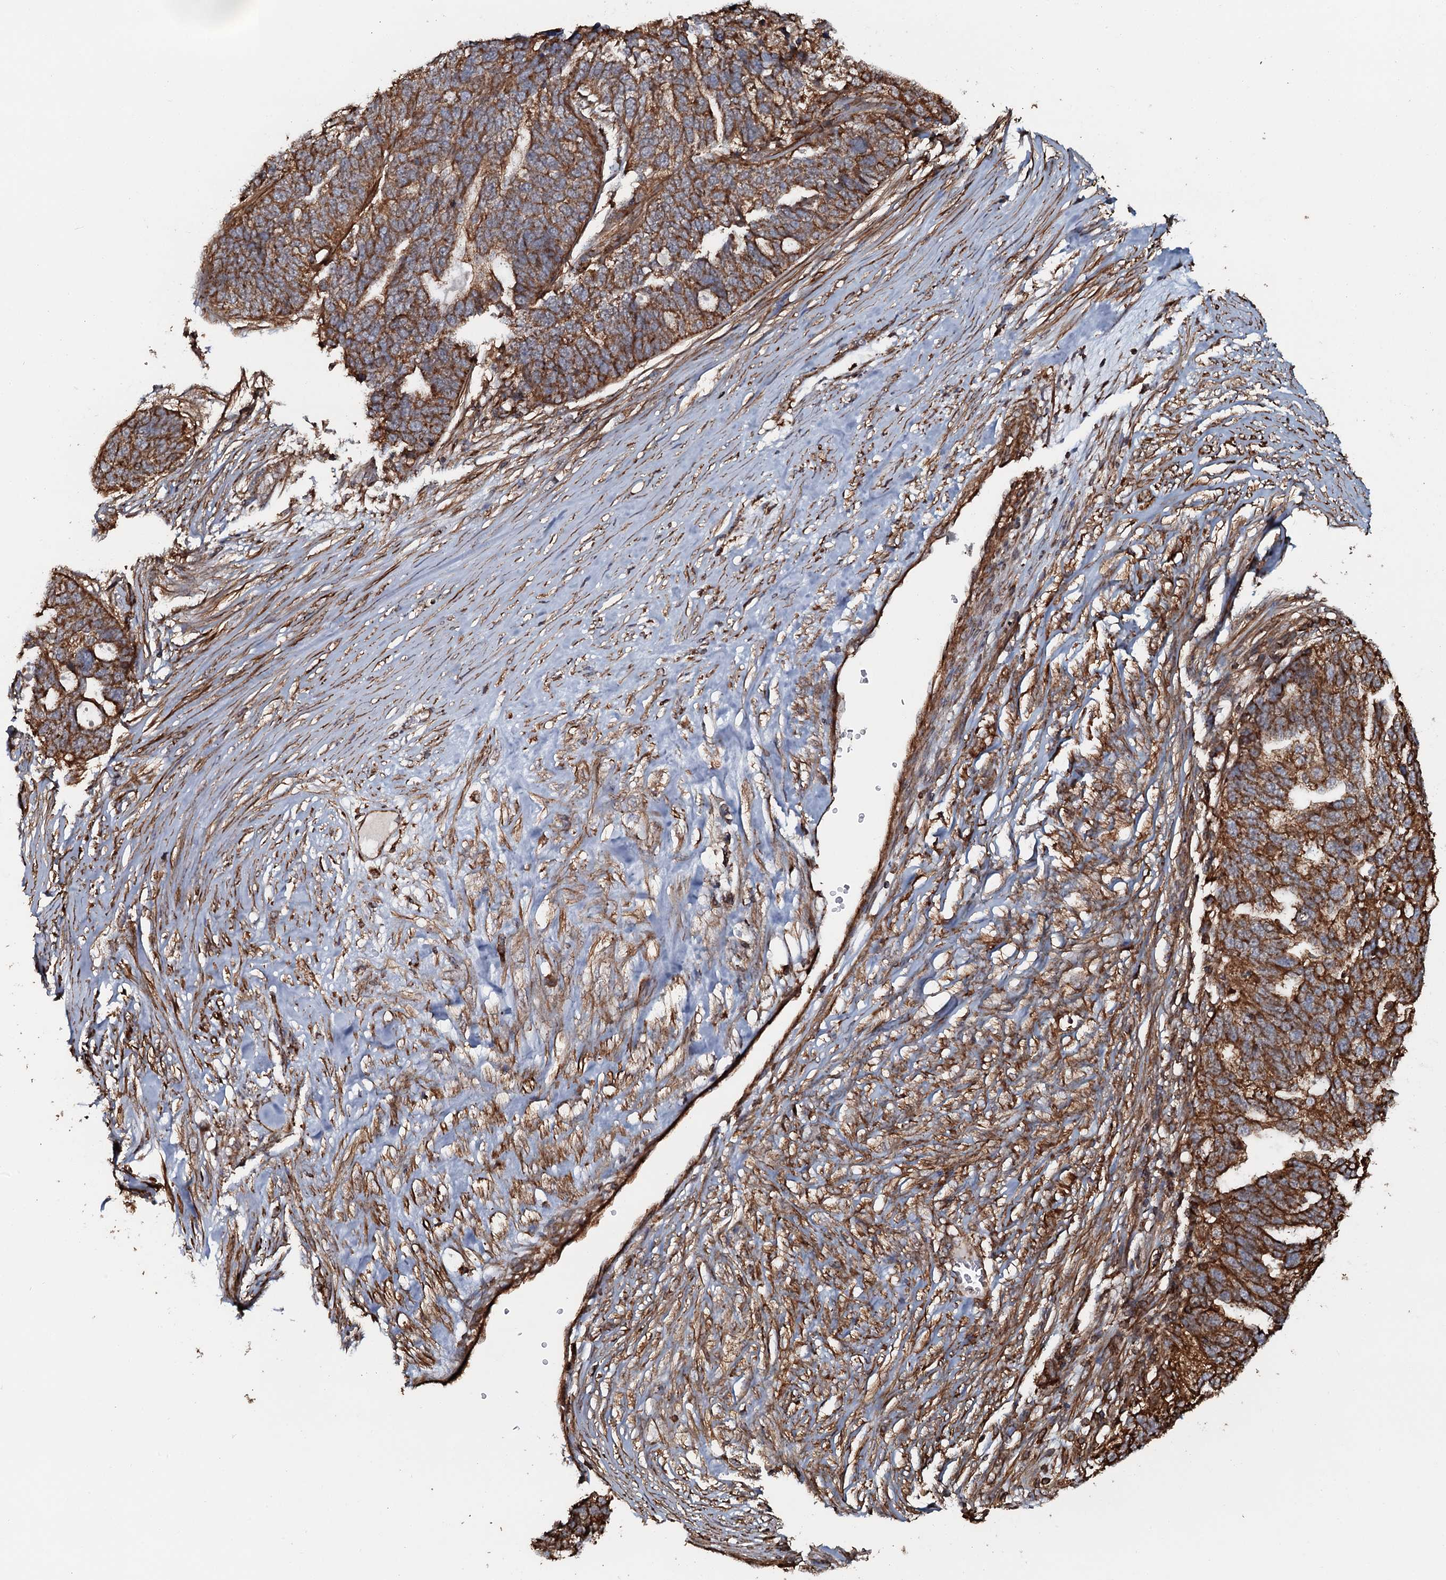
{"staining": {"intensity": "moderate", "quantity": ">75%", "location": "cytoplasmic/membranous"}, "tissue": "ovarian cancer", "cell_type": "Tumor cells", "image_type": "cancer", "snomed": [{"axis": "morphology", "description": "Cystadenocarcinoma, serous, NOS"}, {"axis": "topography", "description": "Ovary"}], "caption": "Serous cystadenocarcinoma (ovarian) stained with DAB (3,3'-diaminobenzidine) IHC demonstrates medium levels of moderate cytoplasmic/membranous expression in about >75% of tumor cells.", "gene": "VWA8", "patient": {"sex": "female", "age": 59}}